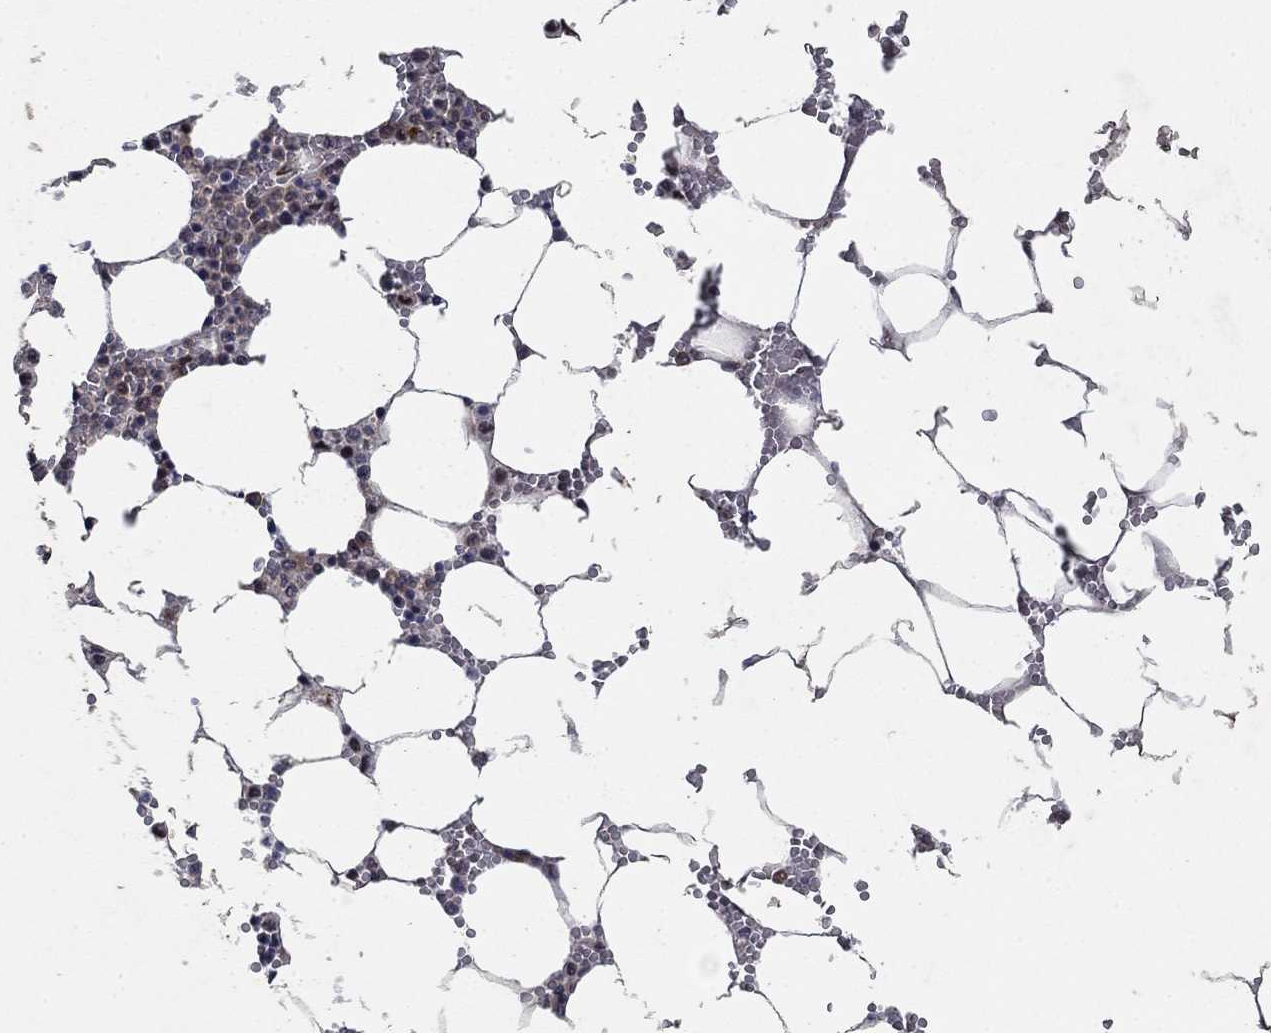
{"staining": {"intensity": "moderate", "quantity": "<25%", "location": "nuclear"}, "tissue": "bone marrow", "cell_type": "Hematopoietic cells", "image_type": "normal", "snomed": [{"axis": "morphology", "description": "Normal tissue, NOS"}, {"axis": "topography", "description": "Bone marrow"}], "caption": "A brown stain shows moderate nuclear staining of a protein in hematopoietic cells of benign bone marrow. (brown staining indicates protein expression, while blue staining denotes nuclei).", "gene": "PRICKLE4", "patient": {"sex": "female", "age": 64}}